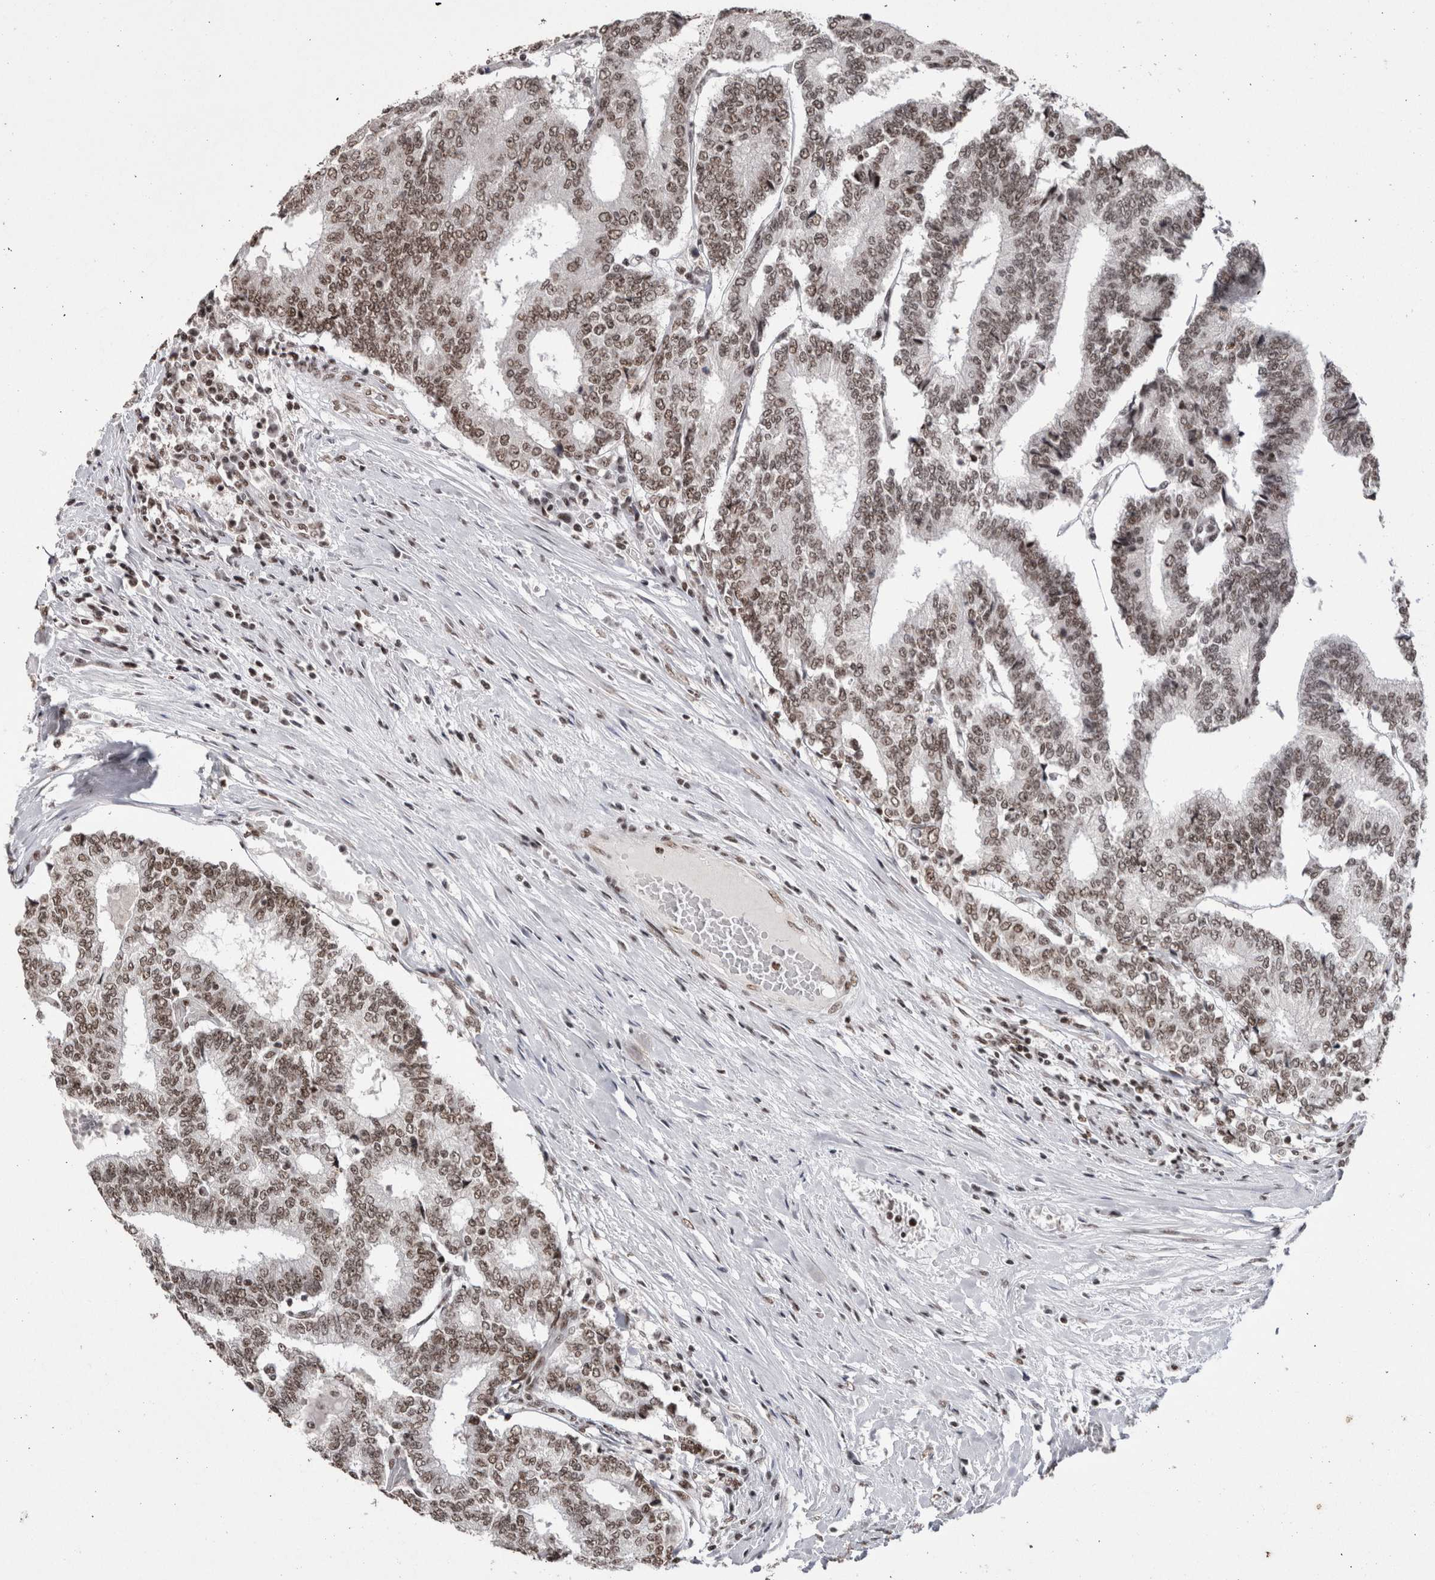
{"staining": {"intensity": "moderate", "quantity": ">75%", "location": "nuclear"}, "tissue": "prostate cancer", "cell_type": "Tumor cells", "image_type": "cancer", "snomed": [{"axis": "morphology", "description": "Normal tissue, NOS"}, {"axis": "morphology", "description": "Adenocarcinoma, High grade"}, {"axis": "topography", "description": "Prostate"}, {"axis": "topography", "description": "Seminal veicle"}], "caption": "IHC photomicrograph of high-grade adenocarcinoma (prostate) stained for a protein (brown), which displays medium levels of moderate nuclear staining in about >75% of tumor cells.", "gene": "SMC1A", "patient": {"sex": "male", "age": 55}}